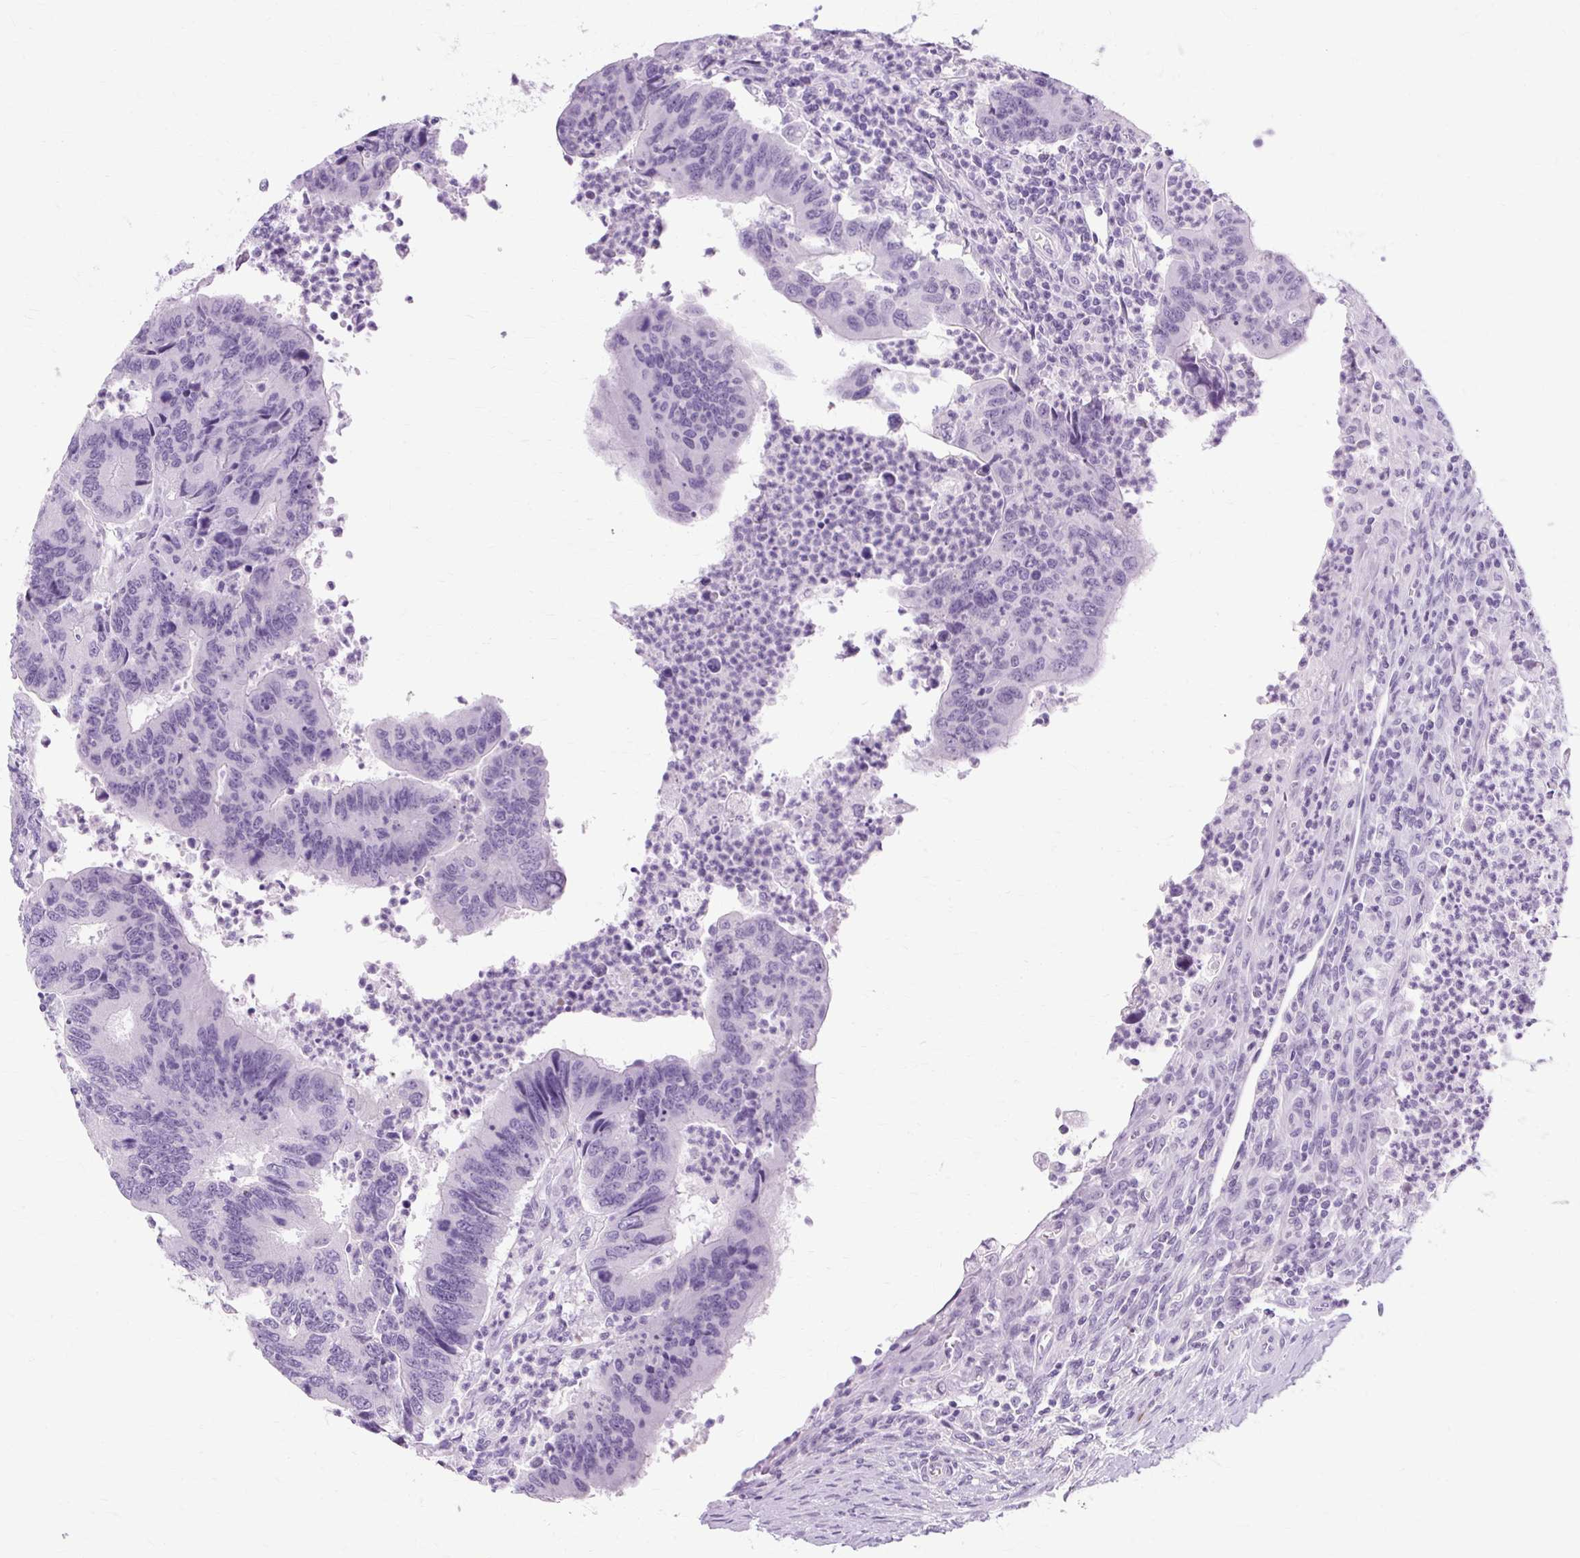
{"staining": {"intensity": "negative", "quantity": "none", "location": "none"}, "tissue": "colorectal cancer", "cell_type": "Tumor cells", "image_type": "cancer", "snomed": [{"axis": "morphology", "description": "Adenocarcinoma, NOS"}, {"axis": "topography", "description": "Colon"}], "caption": "Tumor cells are negative for brown protein staining in colorectal adenocarcinoma. (DAB (3,3'-diaminobenzidine) immunohistochemistry, high magnification).", "gene": "RYBP", "patient": {"sex": "female", "age": 67}}